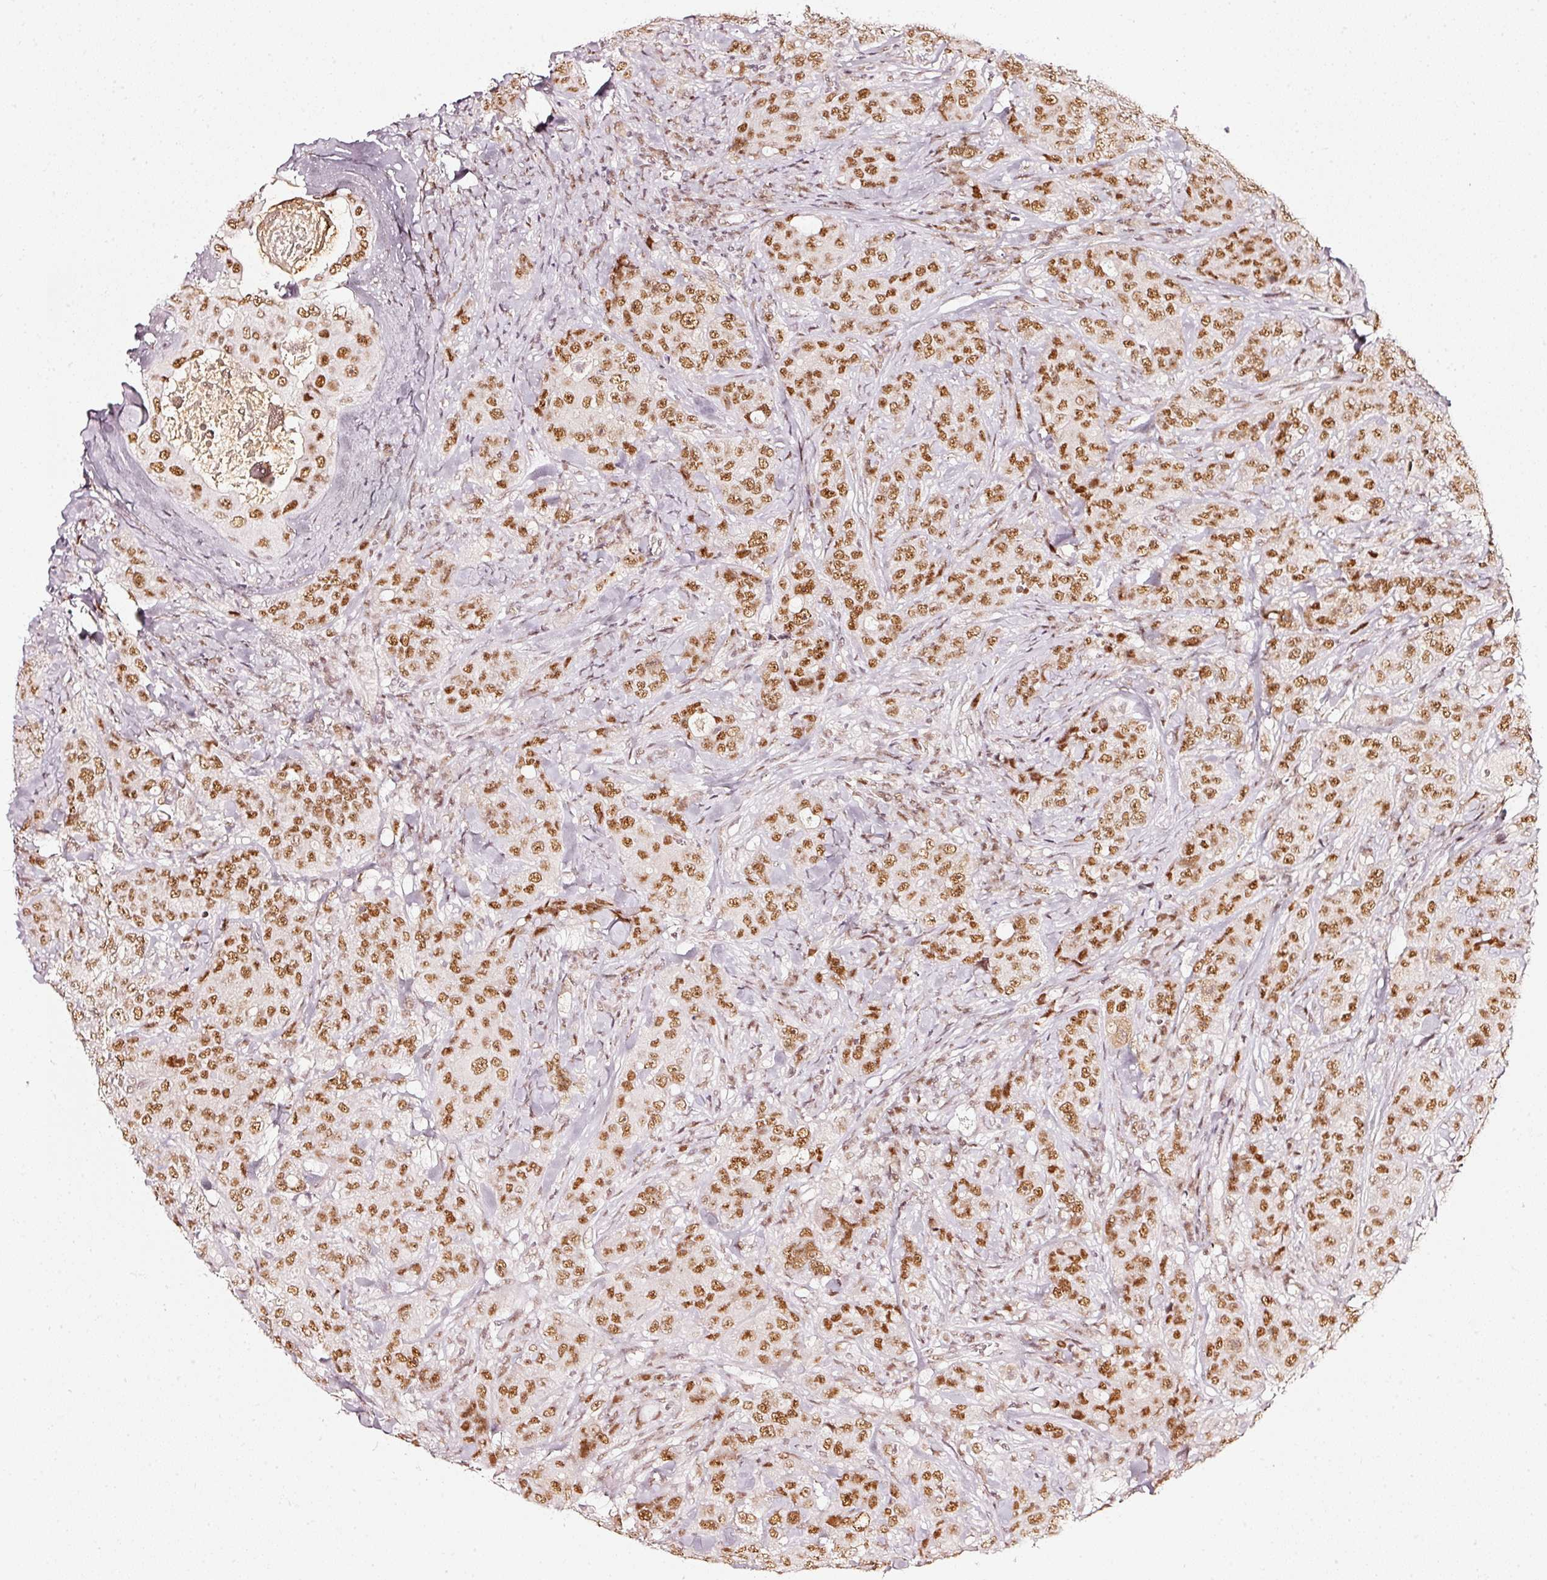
{"staining": {"intensity": "moderate", "quantity": ">75%", "location": "nuclear"}, "tissue": "breast cancer", "cell_type": "Tumor cells", "image_type": "cancer", "snomed": [{"axis": "morphology", "description": "Duct carcinoma"}, {"axis": "topography", "description": "Breast"}], "caption": "IHC photomicrograph of neoplastic tissue: human breast cancer (intraductal carcinoma) stained using immunohistochemistry (IHC) exhibits medium levels of moderate protein expression localized specifically in the nuclear of tumor cells, appearing as a nuclear brown color.", "gene": "PPP1R10", "patient": {"sex": "female", "age": 43}}